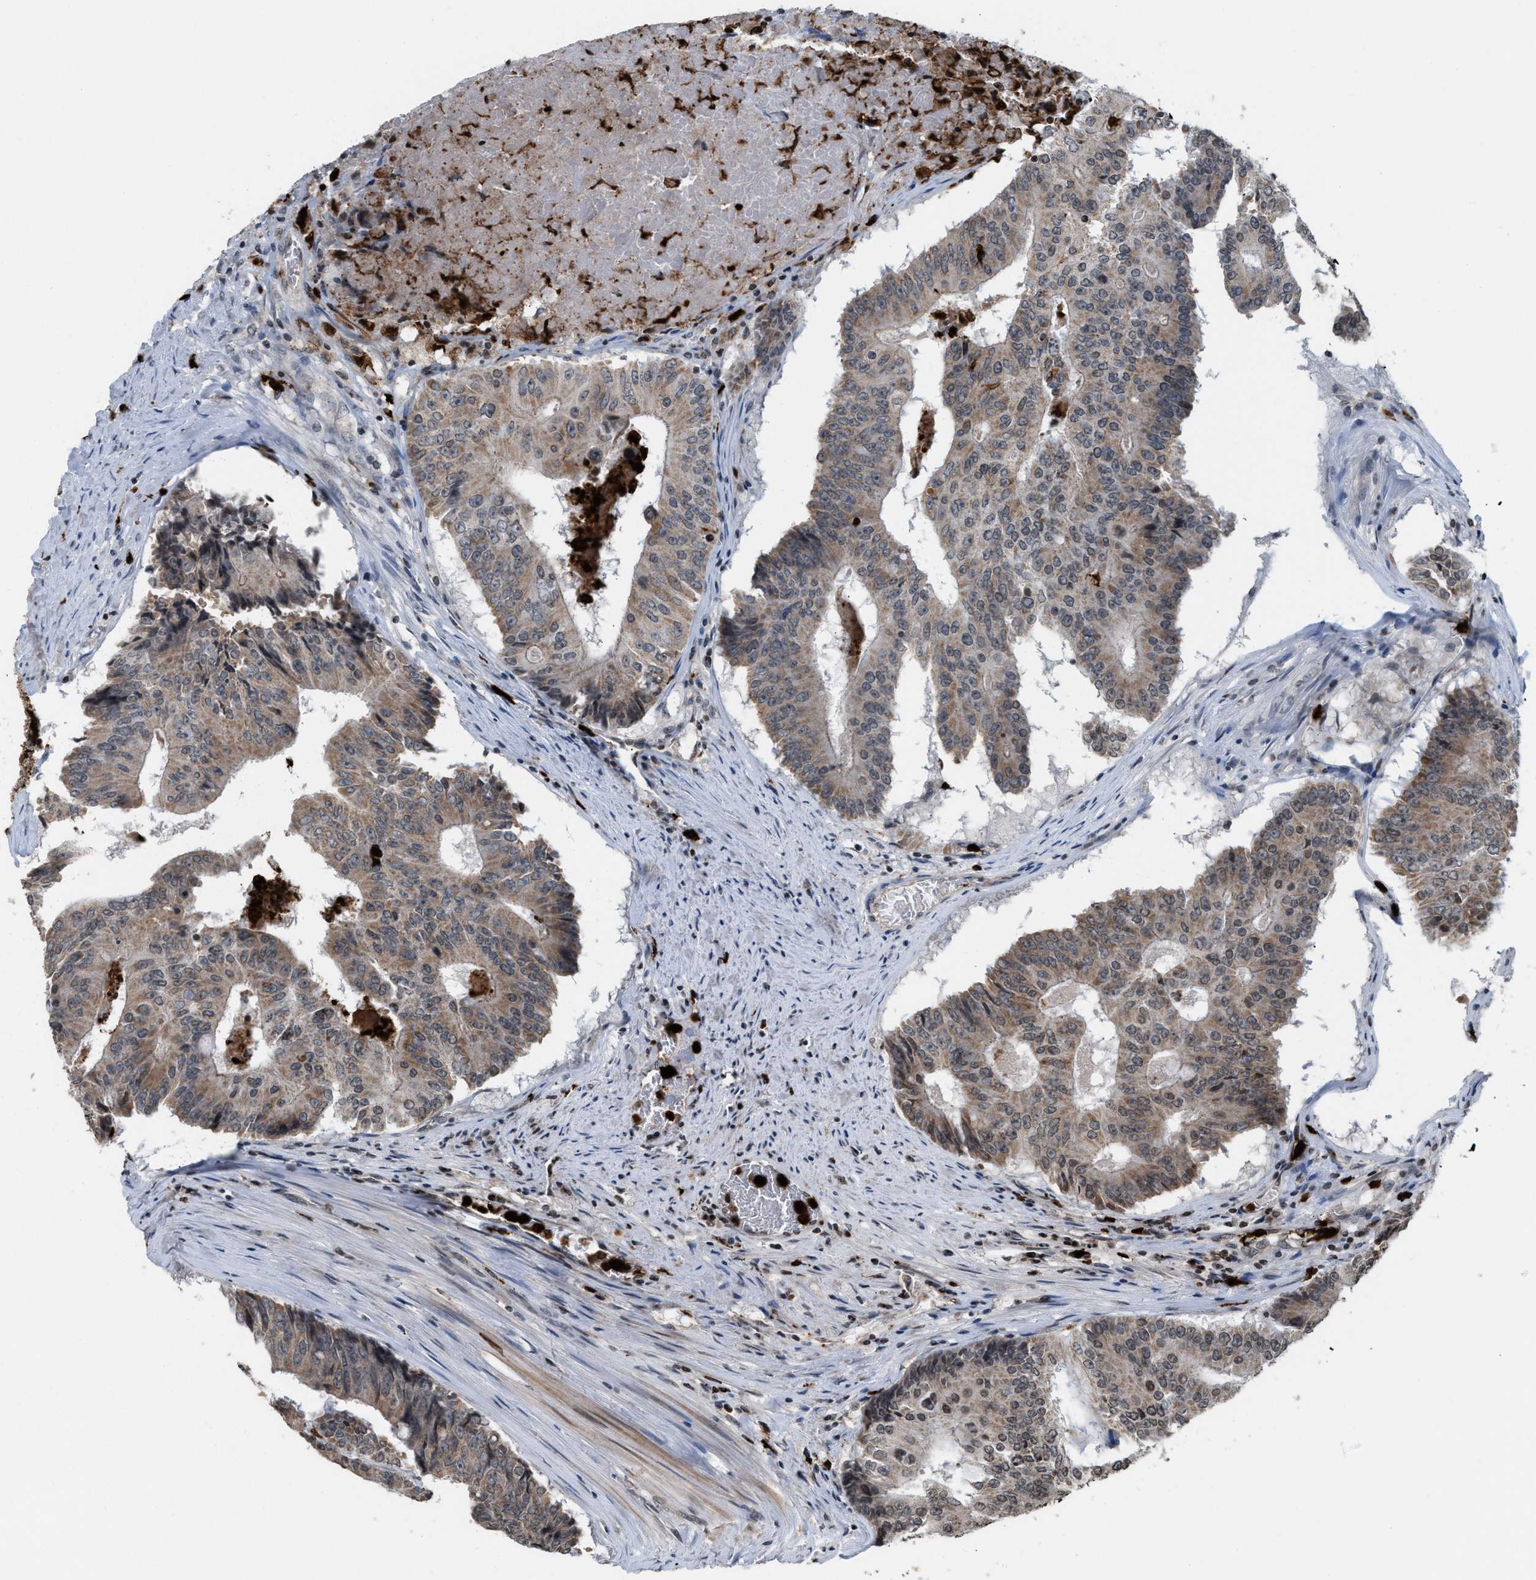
{"staining": {"intensity": "moderate", "quantity": ">75%", "location": "cytoplasmic/membranous"}, "tissue": "colorectal cancer", "cell_type": "Tumor cells", "image_type": "cancer", "snomed": [{"axis": "morphology", "description": "Adenocarcinoma, NOS"}, {"axis": "topography", "description": "Colon"}], "caption": "A micrograph showing moderate cytoplasmic/membranous positivity in about >75% of tumor cells in colorectal cancer, as visualized by brown immunohistochemical staining.", "gene": "PRUNE2", "patient": {"sex": "male", "age": 87}}